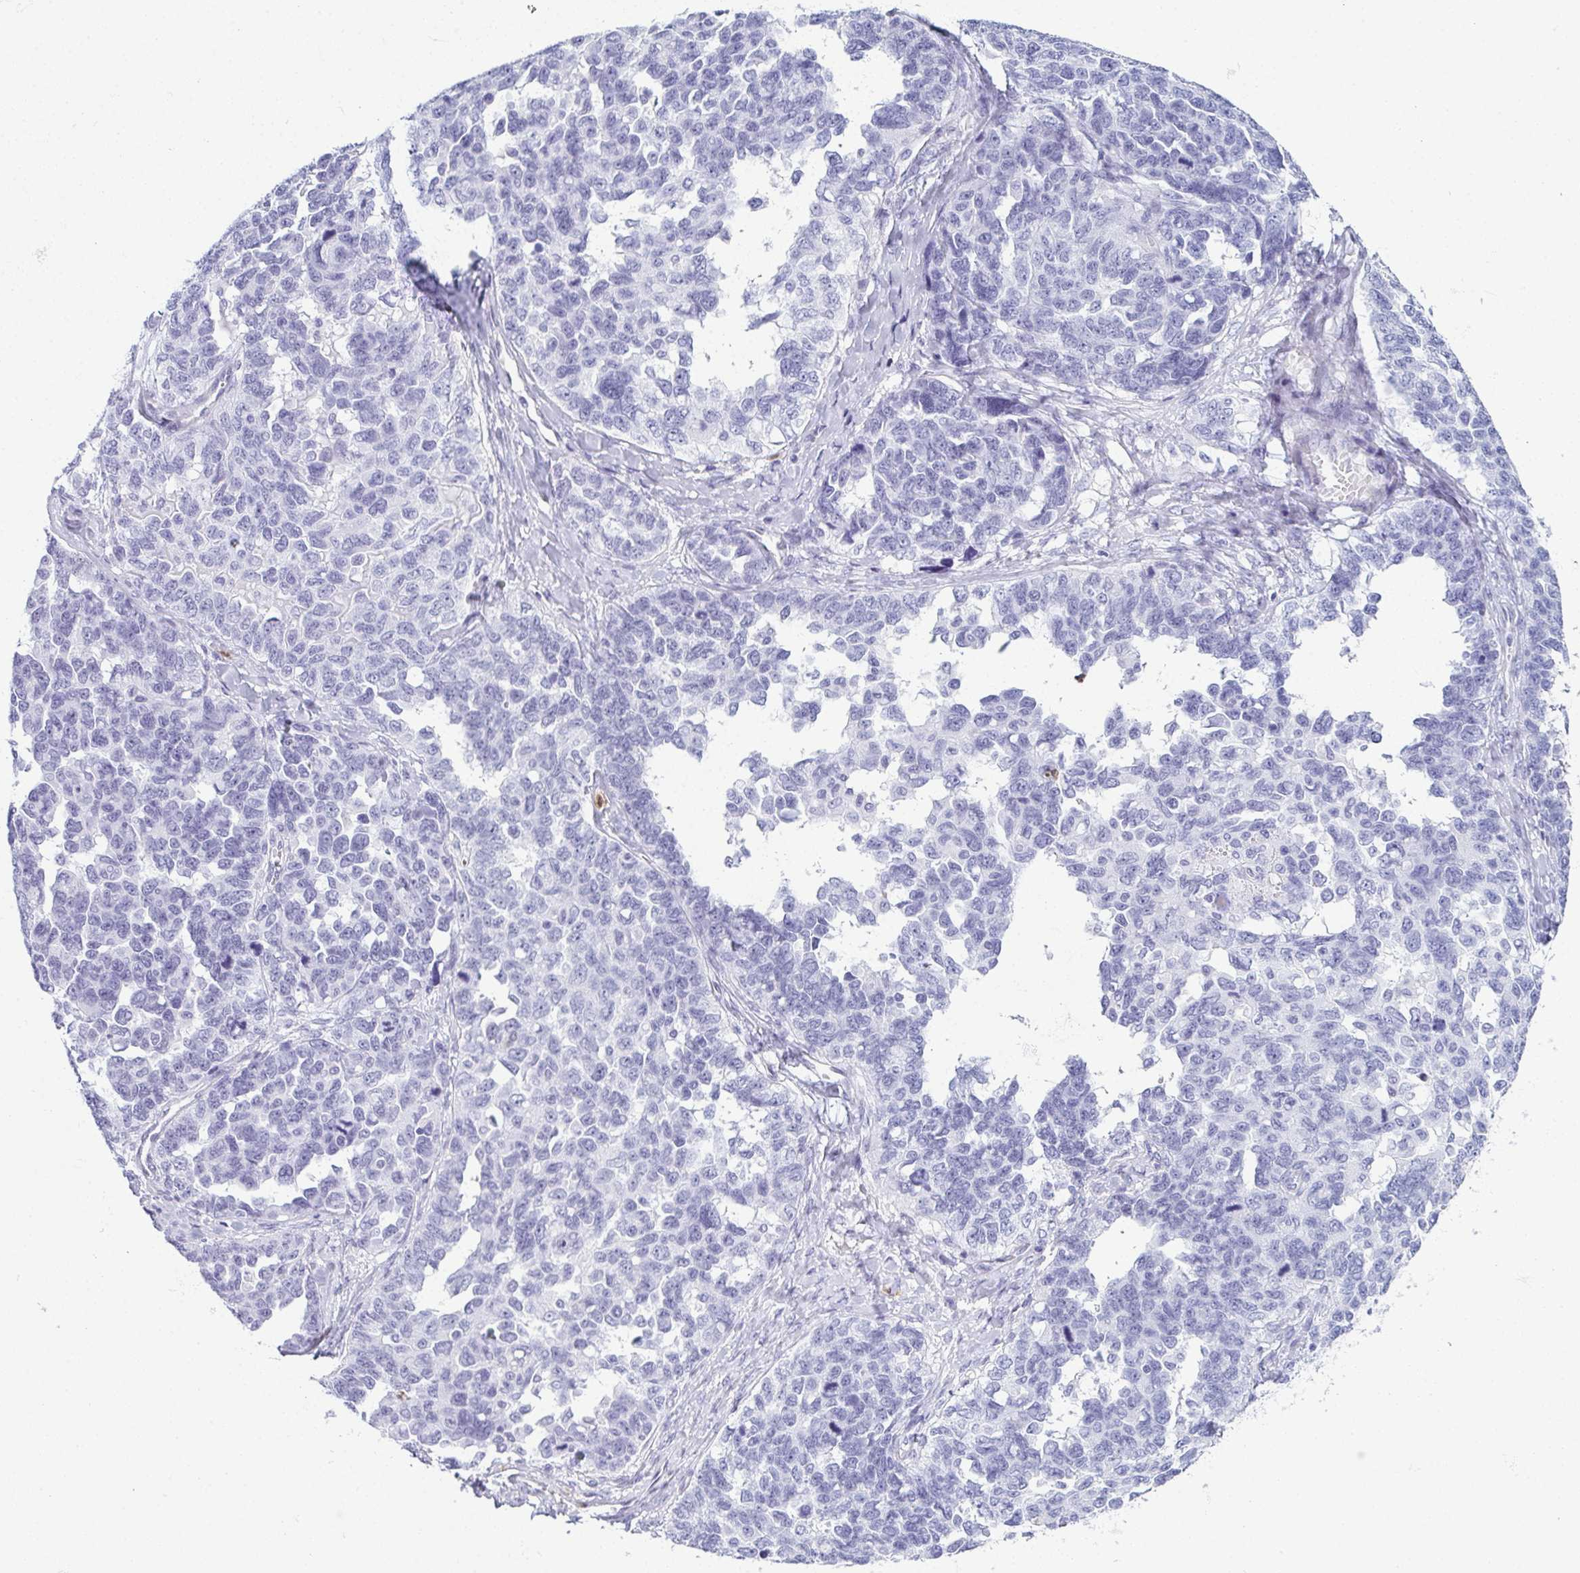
{"staining": {"intensity": "negative", "quantity": "none", "location": "none"}, "tissue": "ovarian cancer", "cell_type": "Tumor cells", "image_type": "cancer", "snomed": [{"axis": "morphology", "description": "Cystadenocarcinoma, serous, NOS"}, {"axis": "topography", "description": "Ovary"}], "caption": "Protein analysis of ovarian serous cystadenocarcinoma exhibits no significant positivity in tumor cells.", "gene": "CDA", "patient": {"sex": "female", "age": 69}}